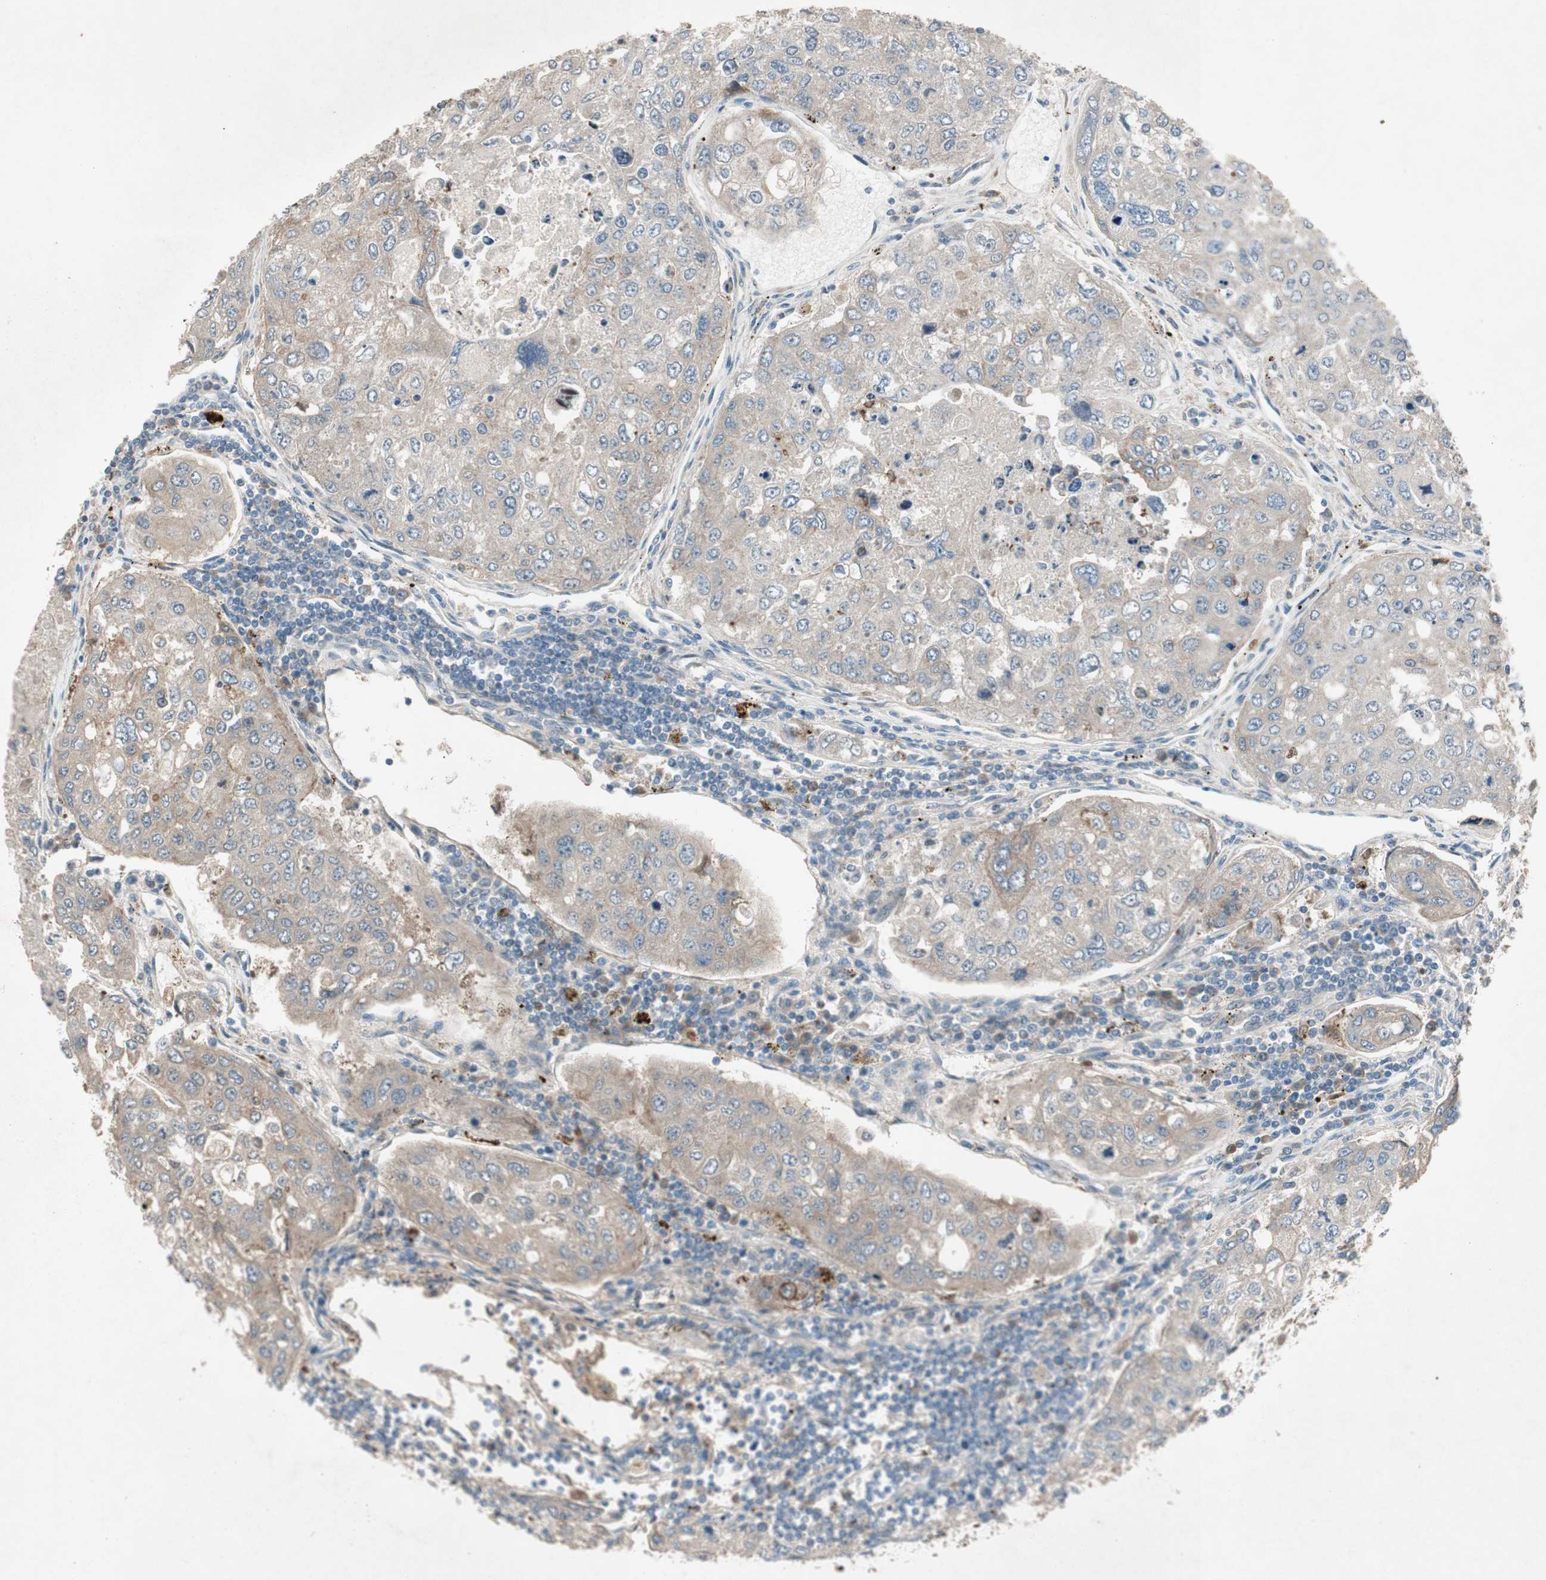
{"staining": {"intensity": "weak", "quantity": ">75%", "location": "cytoplasmic/membranous"}, "tissue": "urothelial cancer", "cell_type": "Tumor cells", "image_type": "cancer", "snomed": [{"axis": "morphology", "description": "Urothelial carcinoma, High grade"}, {"axis": "topography", "description": "Lymph node"}, {"axis": "topography", "description": "Urinary bladder"}], "caption": "A micrograph showing weak cytoplasmic/membranous expression in about >75% of tumor cells in urothelial cancer, as visualized by brown immunohistochemical staining.", "gene": "APOO", "patient": {"sex": "male", "age": 51}}